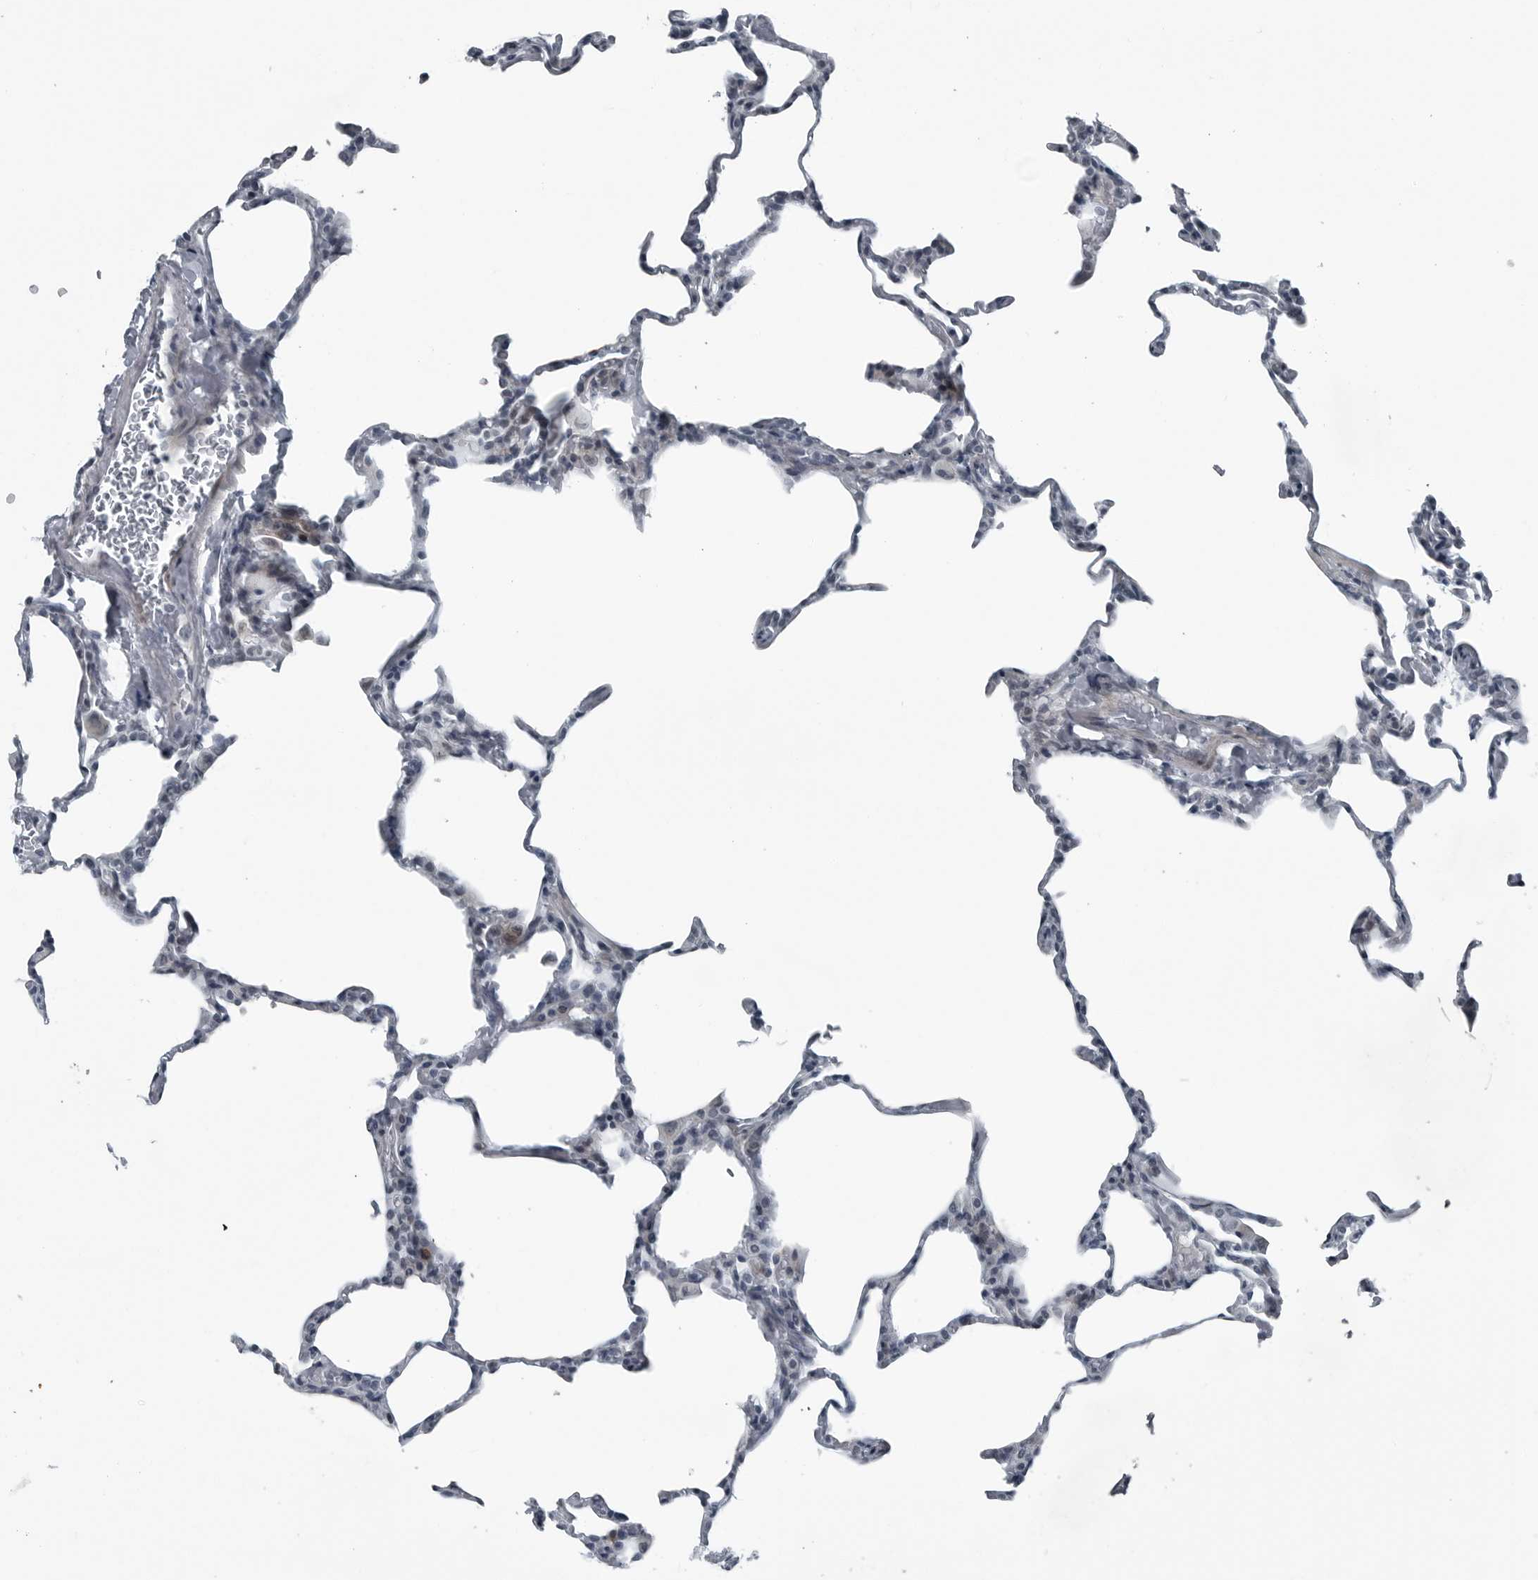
{"staining": {"intensity": "negative", "quantity": "none", "location": "none"}, "tissue": "lung", "cell_type": "Alveolar cells", "image_type": "normal", "snomed": [{"axis": "morphology", "description": "Normal tissue, NOS"}, {"axis": "topography", "description": "Lung"}], "caption": "This is an immunohistochemistry (IHC) micrograph of benign lung. There is no staining in alveolar cells.", "gene": "DNAAF11", "patient": {"sex": "male", "age": 20}}